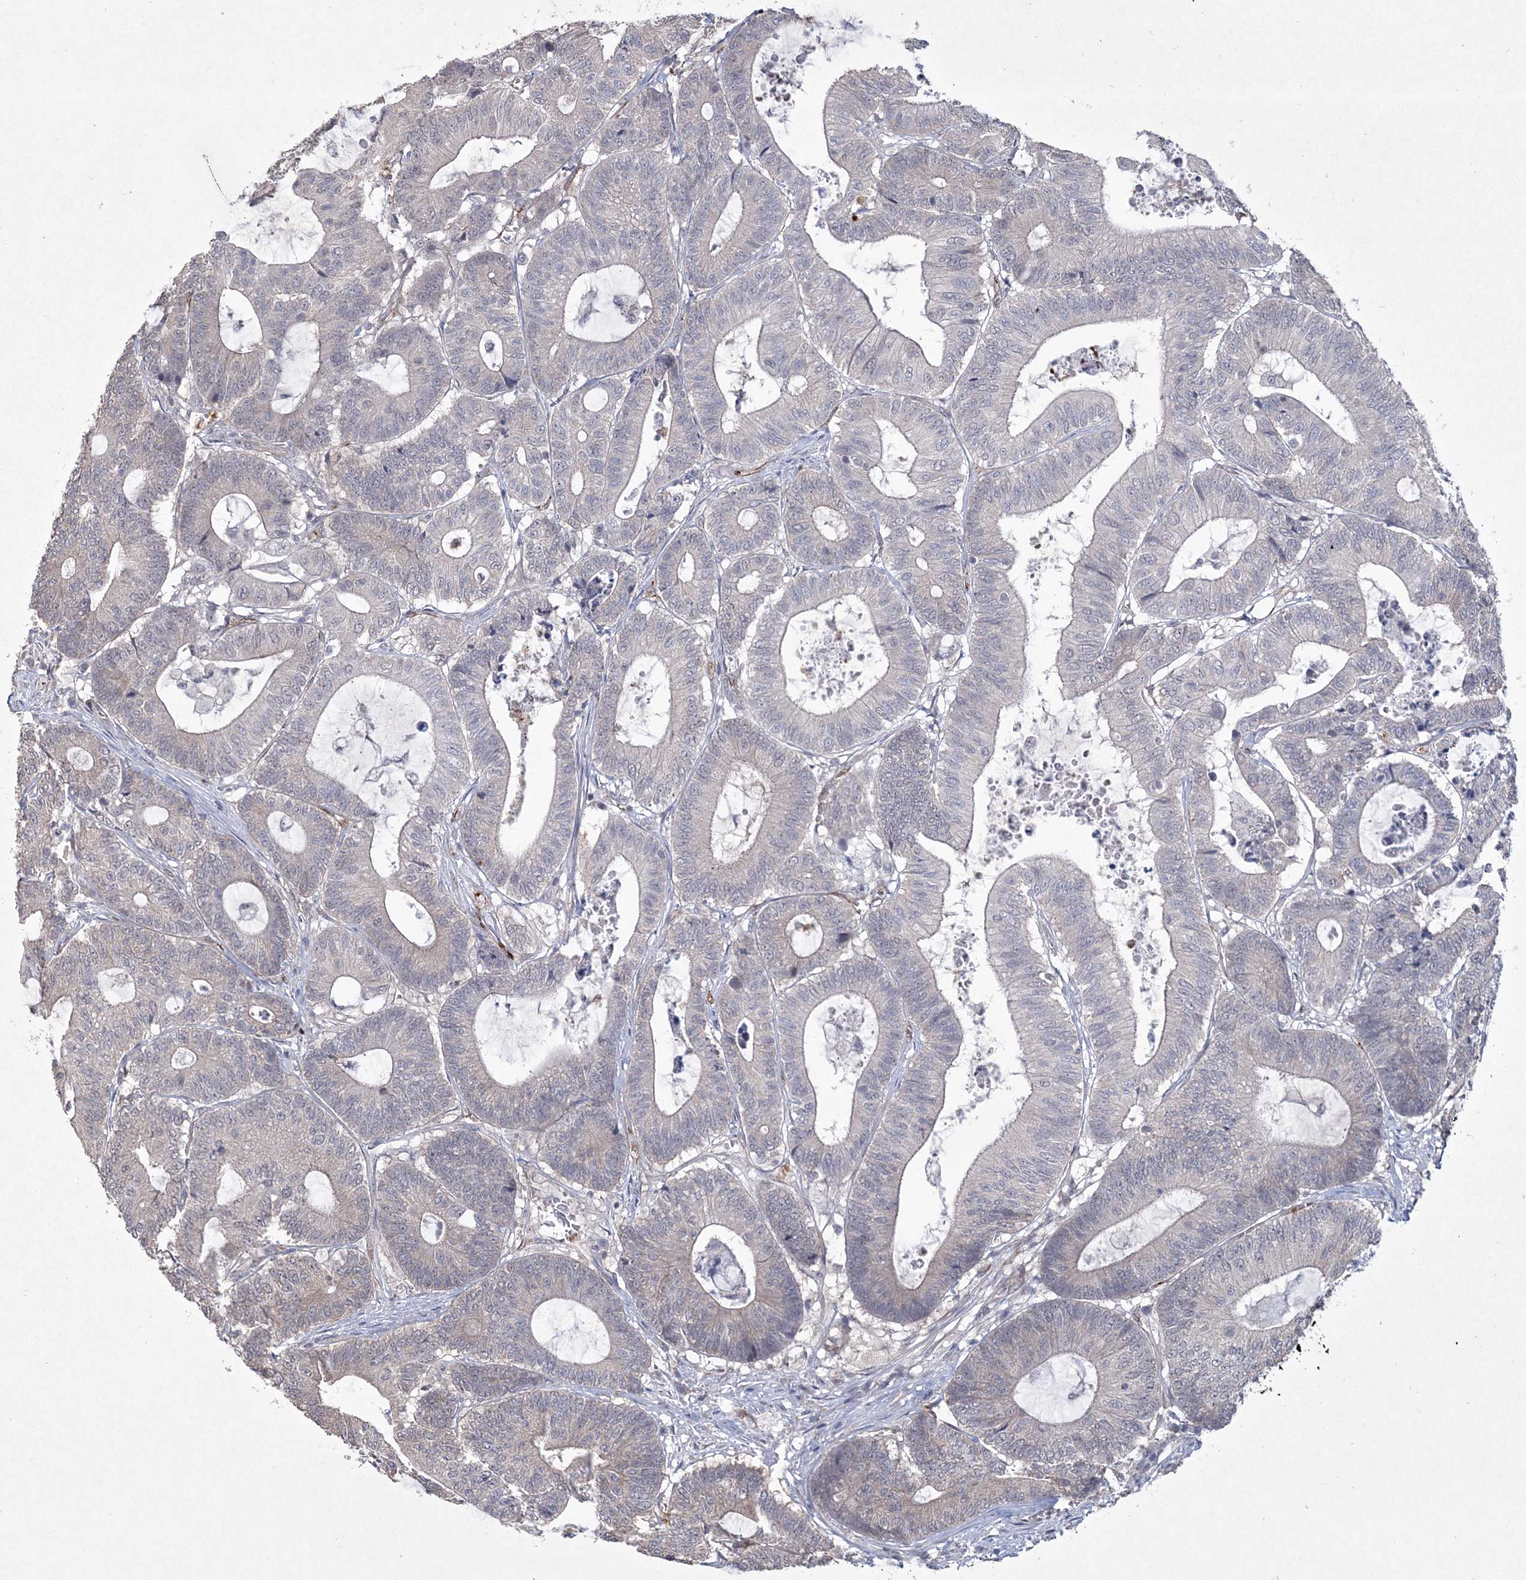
{"staining": {"intensity": "negative", "quantity": "none", "location": "none"}, "tissue": "colorectal cancer", "cell_type": "Tumor cells", "image_type": "cancer", "snomed": [{"axis": "morphology", "description": "Adenocarcinoma, NOS"}, {"axis": "topography", "description": "Colon"}], "caption": "Colorectal adenocarcinoma was stained to show a protein in brown. There is no significant staining in tumor cells.", "gene": "DPCD", "patient": {"sex": "female", "age": 84}}